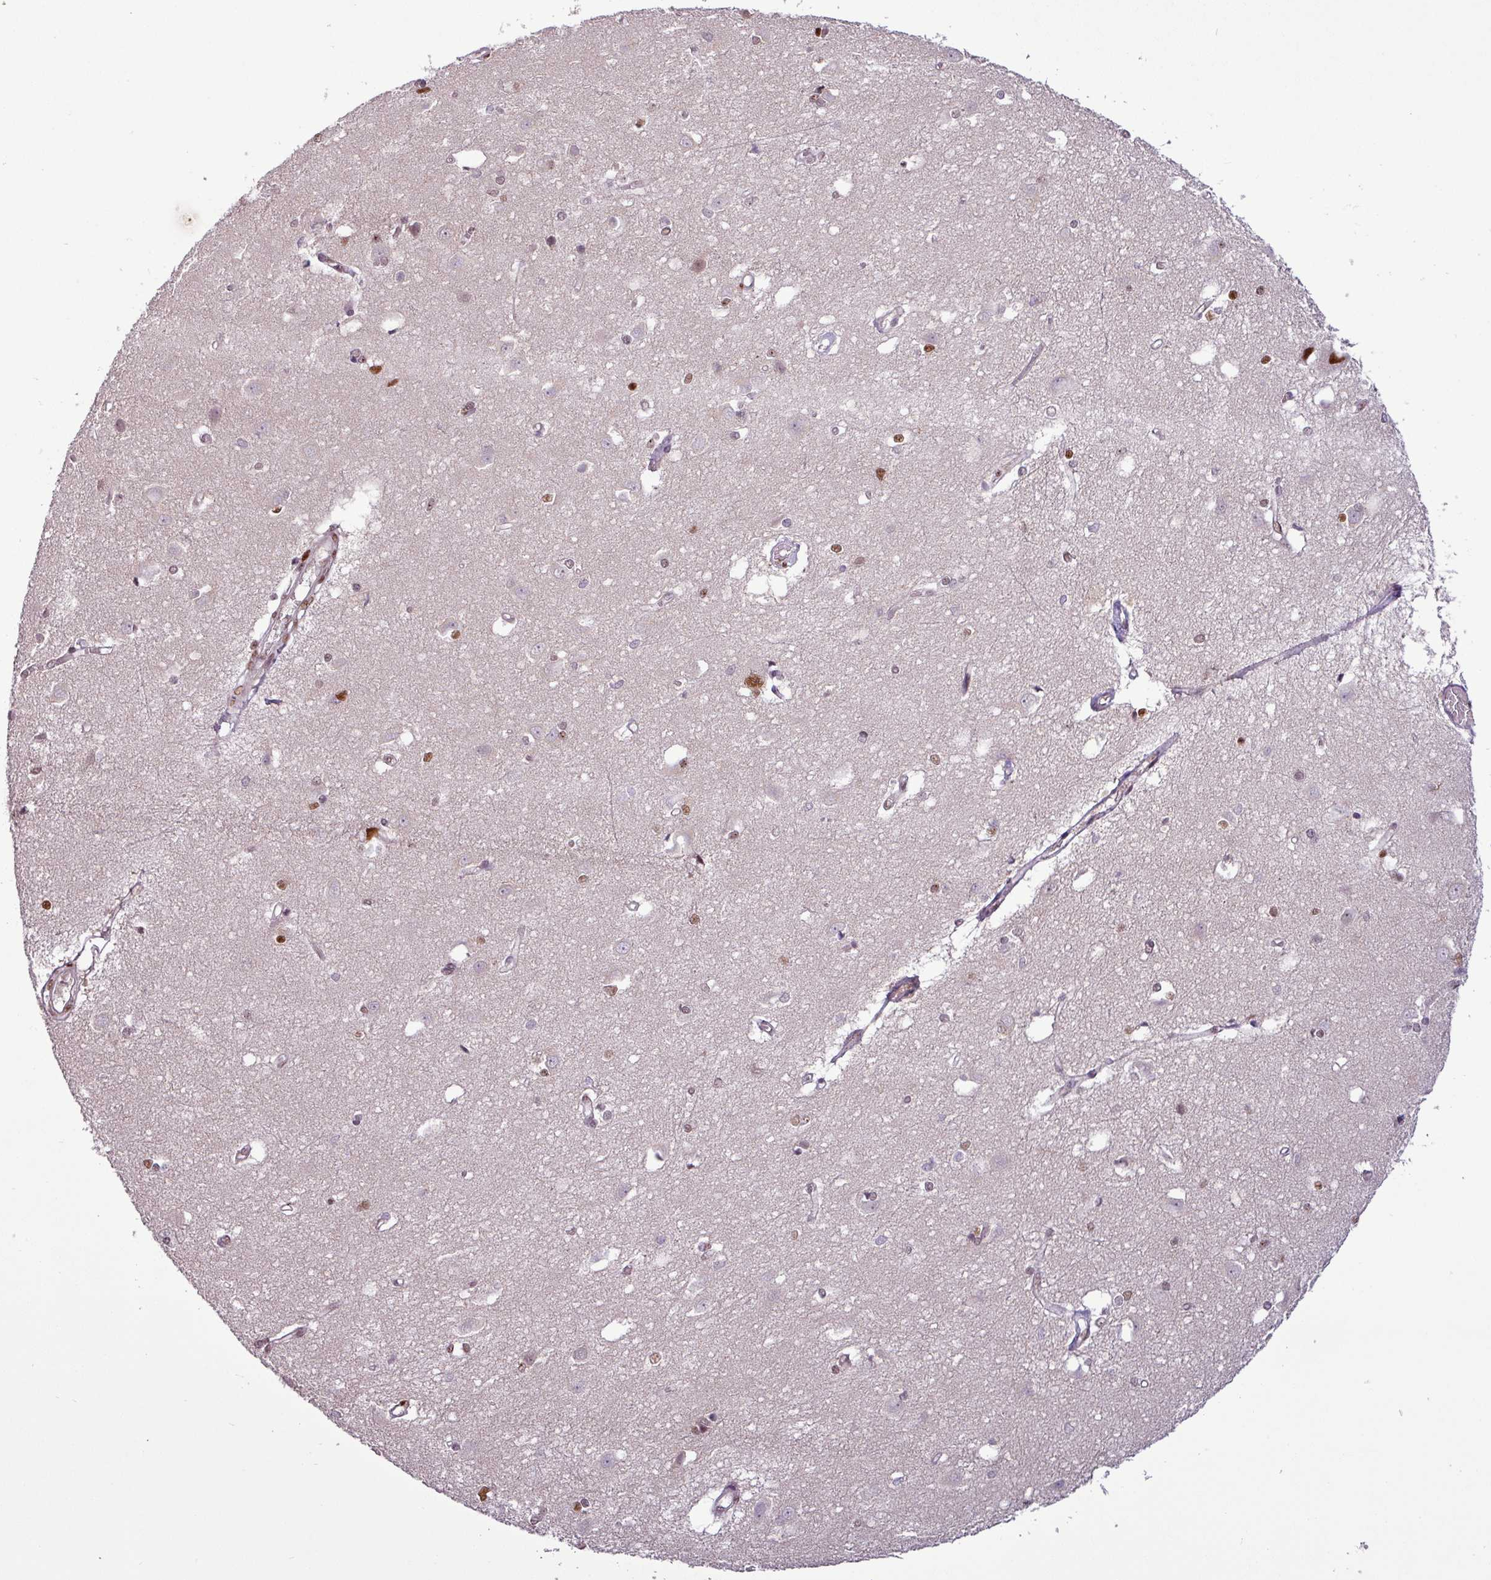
{"staining": {"intensity": "moderate", "quantity": "<25%", "location": "nuclear"}, "tissue": "caudate", "cell_type": "Glial cells", "image_type": "normal", "snomed": [{"axis": "morphology", "description": "Normal tissue, NOS"}, {"axis": "topography", "description": "Lateral ventricle wall"}], "caption": "This is a micrograph of immunohistochemistry staining of unremarkable caudate, which shows moderate staining in the nuclear of glial cells.", "gene": "IRF2BPL", "patient": {"sex": "male", "age": 37}}